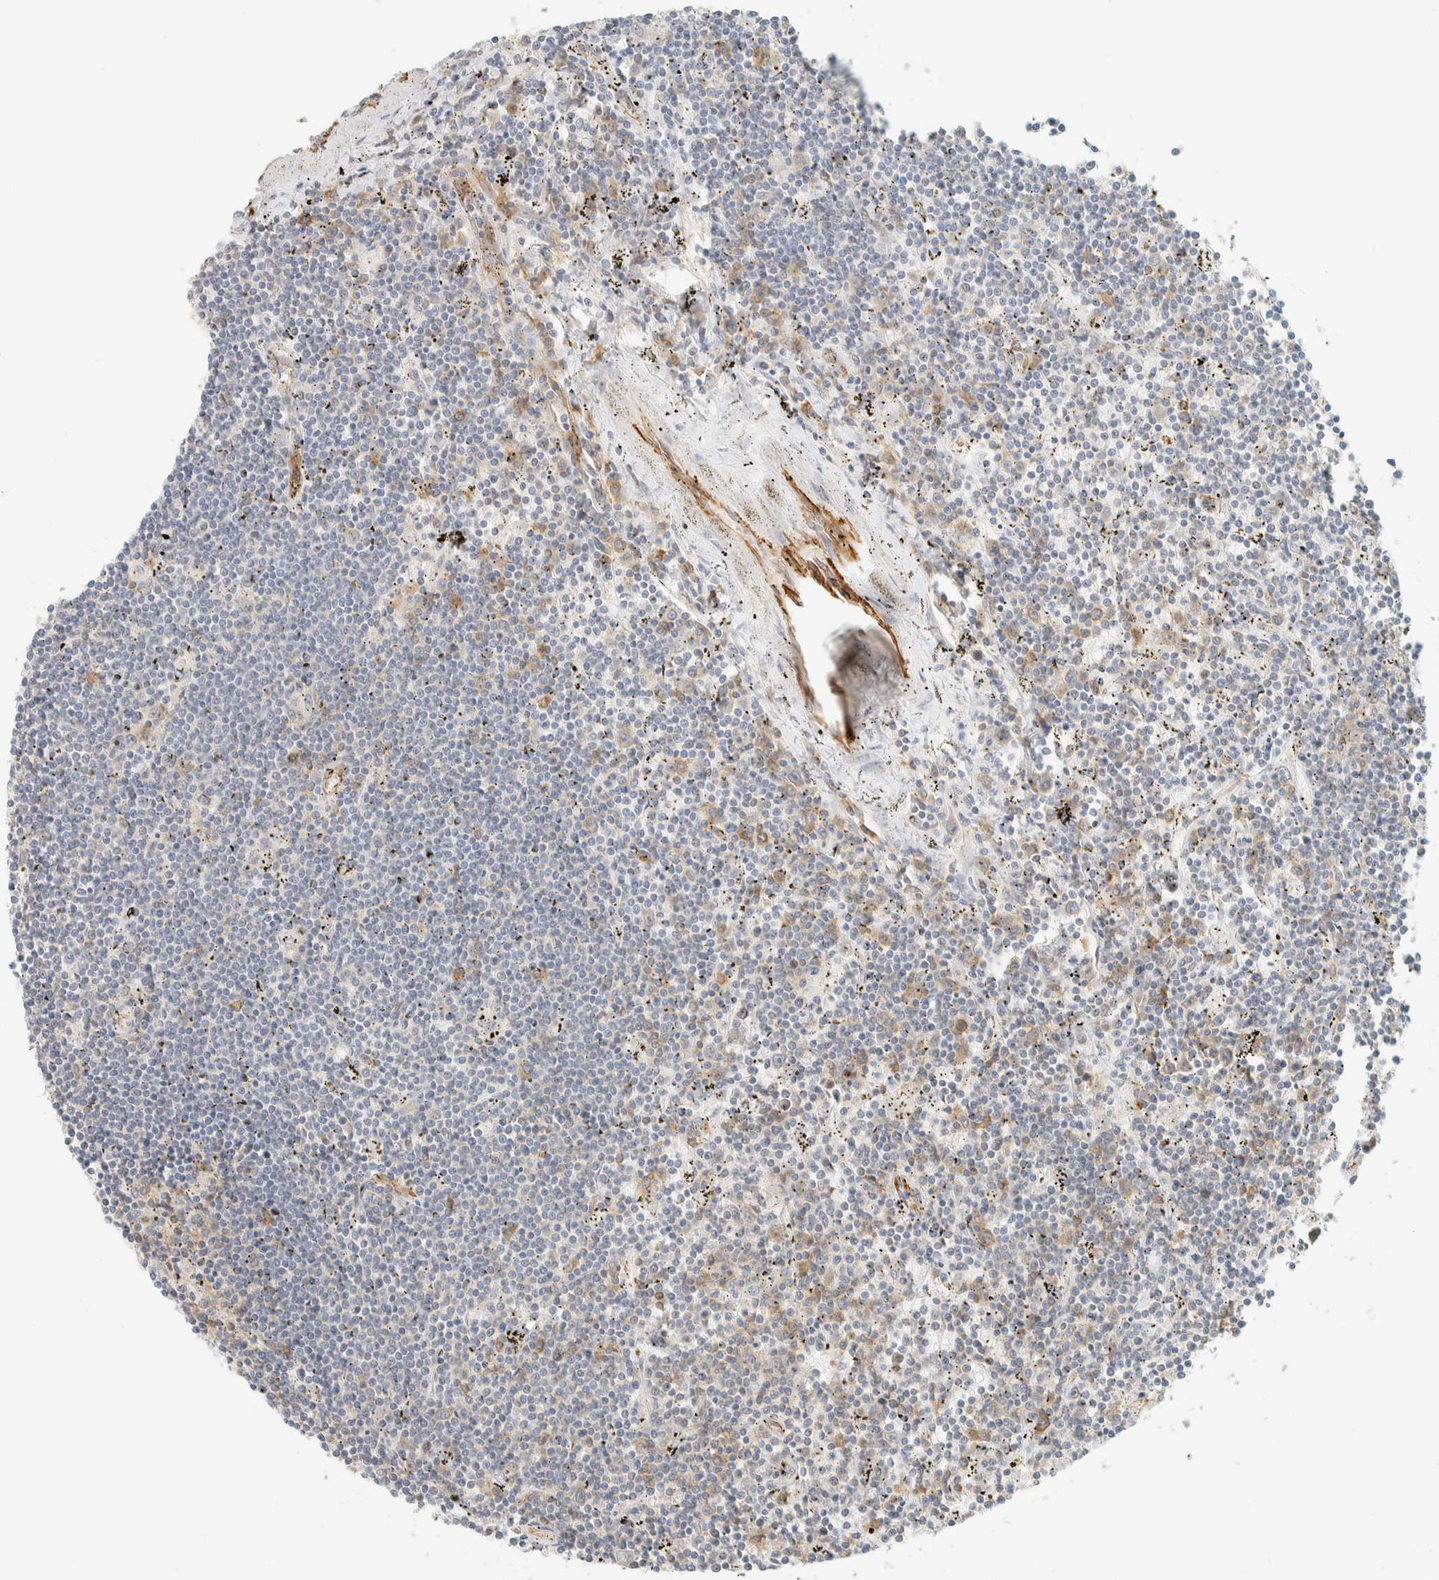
{"staining": {"intensity": "negative", "quantity": "none", "location": "none"}, "tissue": "lymphoma", "cell_type": "Tumor cells", "image_type": "cancer", "snomed": [{"axis": "morphology", "description": "Malignant lymphoma, non-Hodgkin's type, Low grade"}, {"axis": "topography", "description": "Spleen"}], "caption": "Malignant lymphoma, non-Hodgkin's type (low-grade) was stained to show a protein in brown. There is no significant staining in tumor cells.", "gene": "LIMA1", "patient": {"sex": "male", "age": 76}}